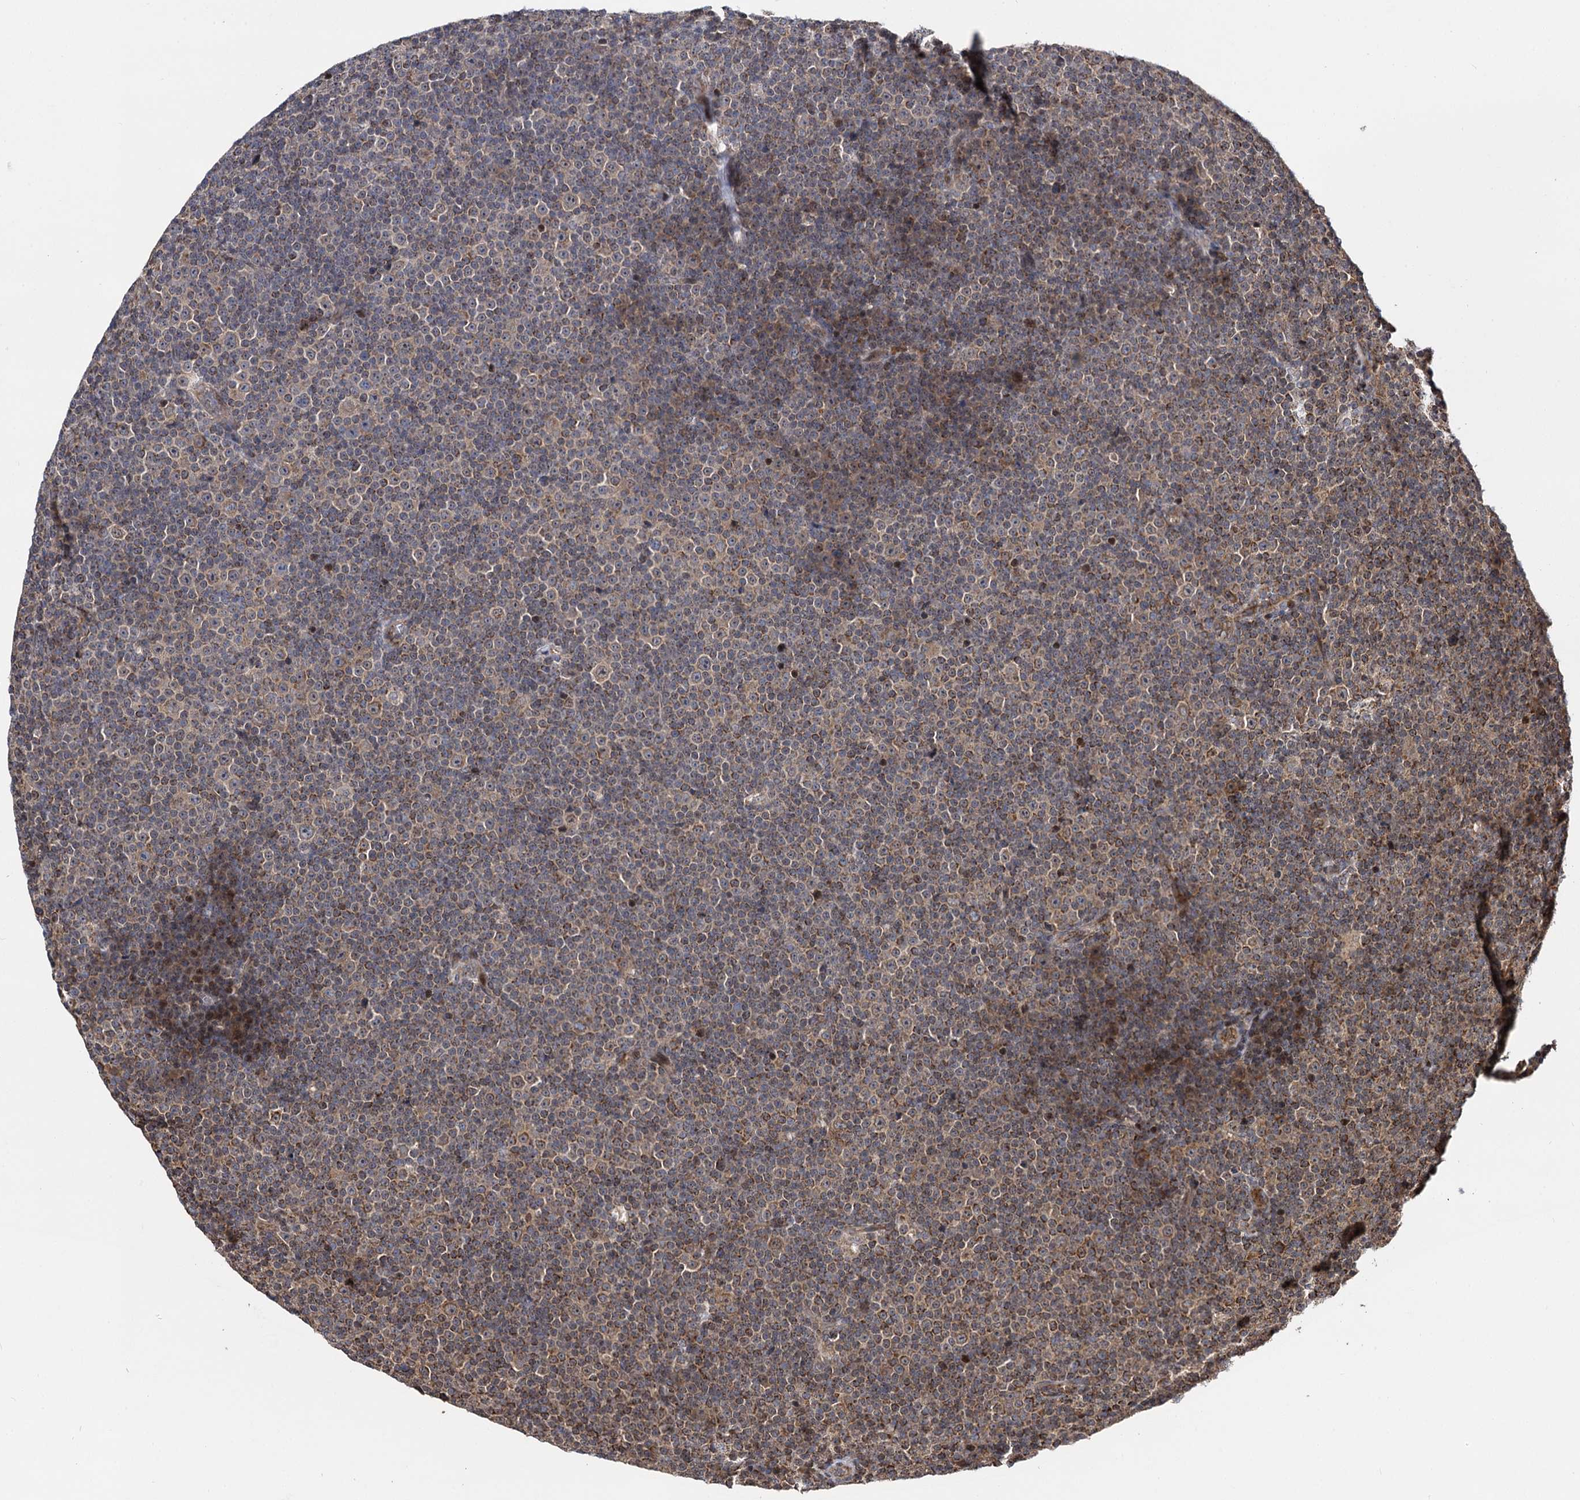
{"staining": {"intensity": "weak", "quantity": ">75%", "location": "cytoplasmic/membranous"}, "tissue": "lymphoma", "cell_type": "Tumor cells", "image_type": "cancer", "snomed": [{"axis": "morphology", "description": "Malignant lymphoma, non-Hodgkin's type, Low grade"}, {"axis": "topography", "description": "Lymph node"}], "caption": "Immunohistochemical staining of human malignant lymphoma, non-Hodgkin's type (low-grade) demonstrates low levels of weak cytoplasmic/membranous expression in approximately >75% of tumor cells.", "gene": "CEP76", "patient": {"sex": "female", "age": 67}}